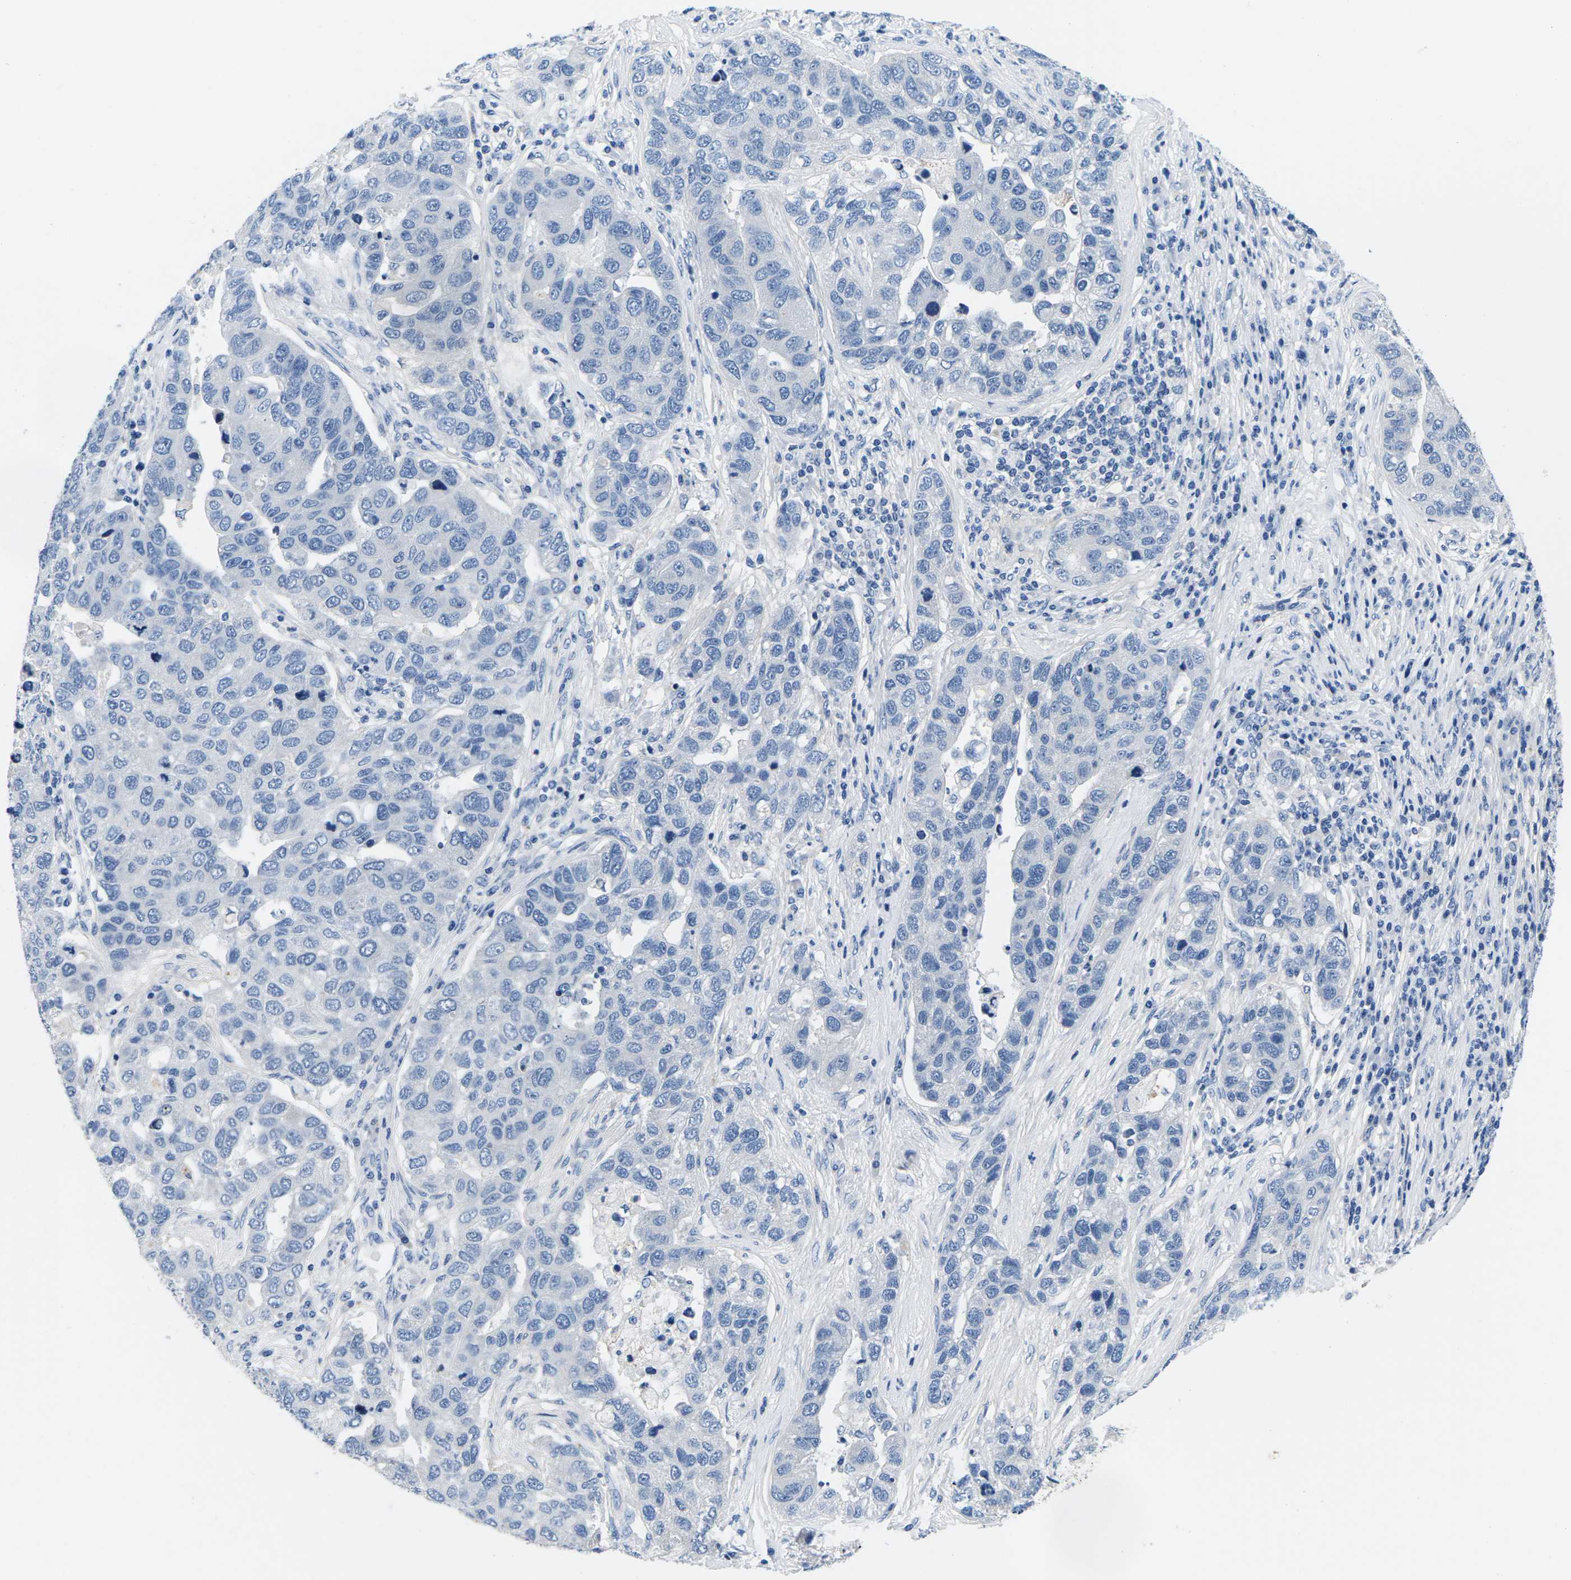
{"staining": {"intensity": "negative", "quantity": "none", "location": "none"}, "tissue": "pancreatic cancer", "cell_type": "Tumor cells", "image_type": "cancer", "snomed": [{"axis": "morphology", "description": "Adenocarcinoma, NOS"}, {"axis": "topography", "description": "Pancreas"}], "caption": "This photomicrograph is of pancreatic cancer (adenocarcinoma) stained with IHC to label a protein in brown with the nuclei are counter-stained blue. There is no positivity in tumor cells.", "gene": "TSPAN2", "patient": {"sex": "female", "age": 61}}